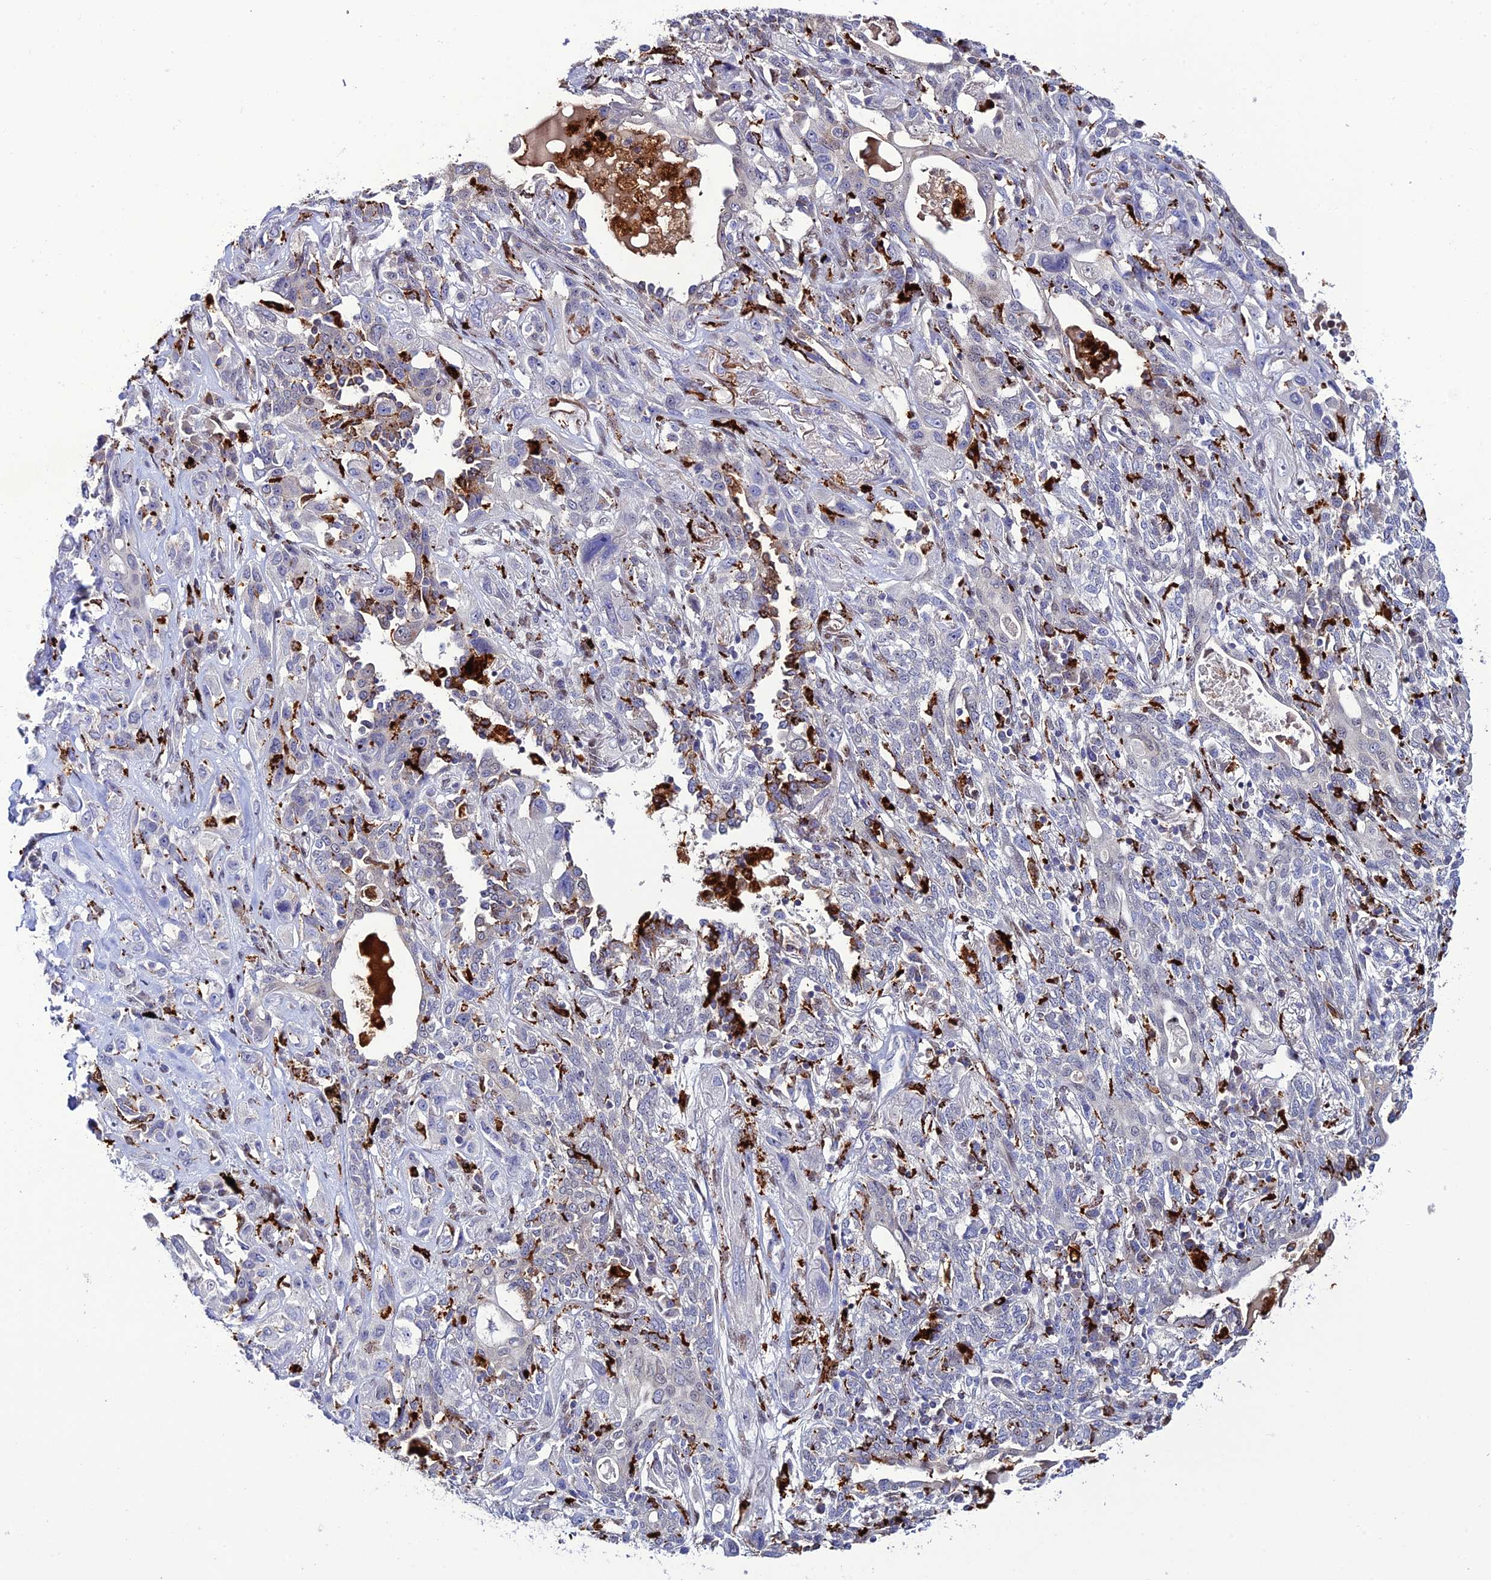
{"staining": {"intensity": "negative", "quantity": "none", "location": "none"}, "tissue": "lung cancer", "cell_type": "Tumor cells", "image_type": "cancer", "snomed": [{"axis": "morphology", "description": "Squamous cell carcinoma, NOS"}, {"axis": "topography", "description": "Lung"}], "caption": "There is no significant positivity in tumor cells of lung cancer (squamous cell carcinoma). (DAB IHC visualized using brightfield microscopy, high magnification).", "gene": "HIC1", "patient": {"sex": "female", "age": 70}}